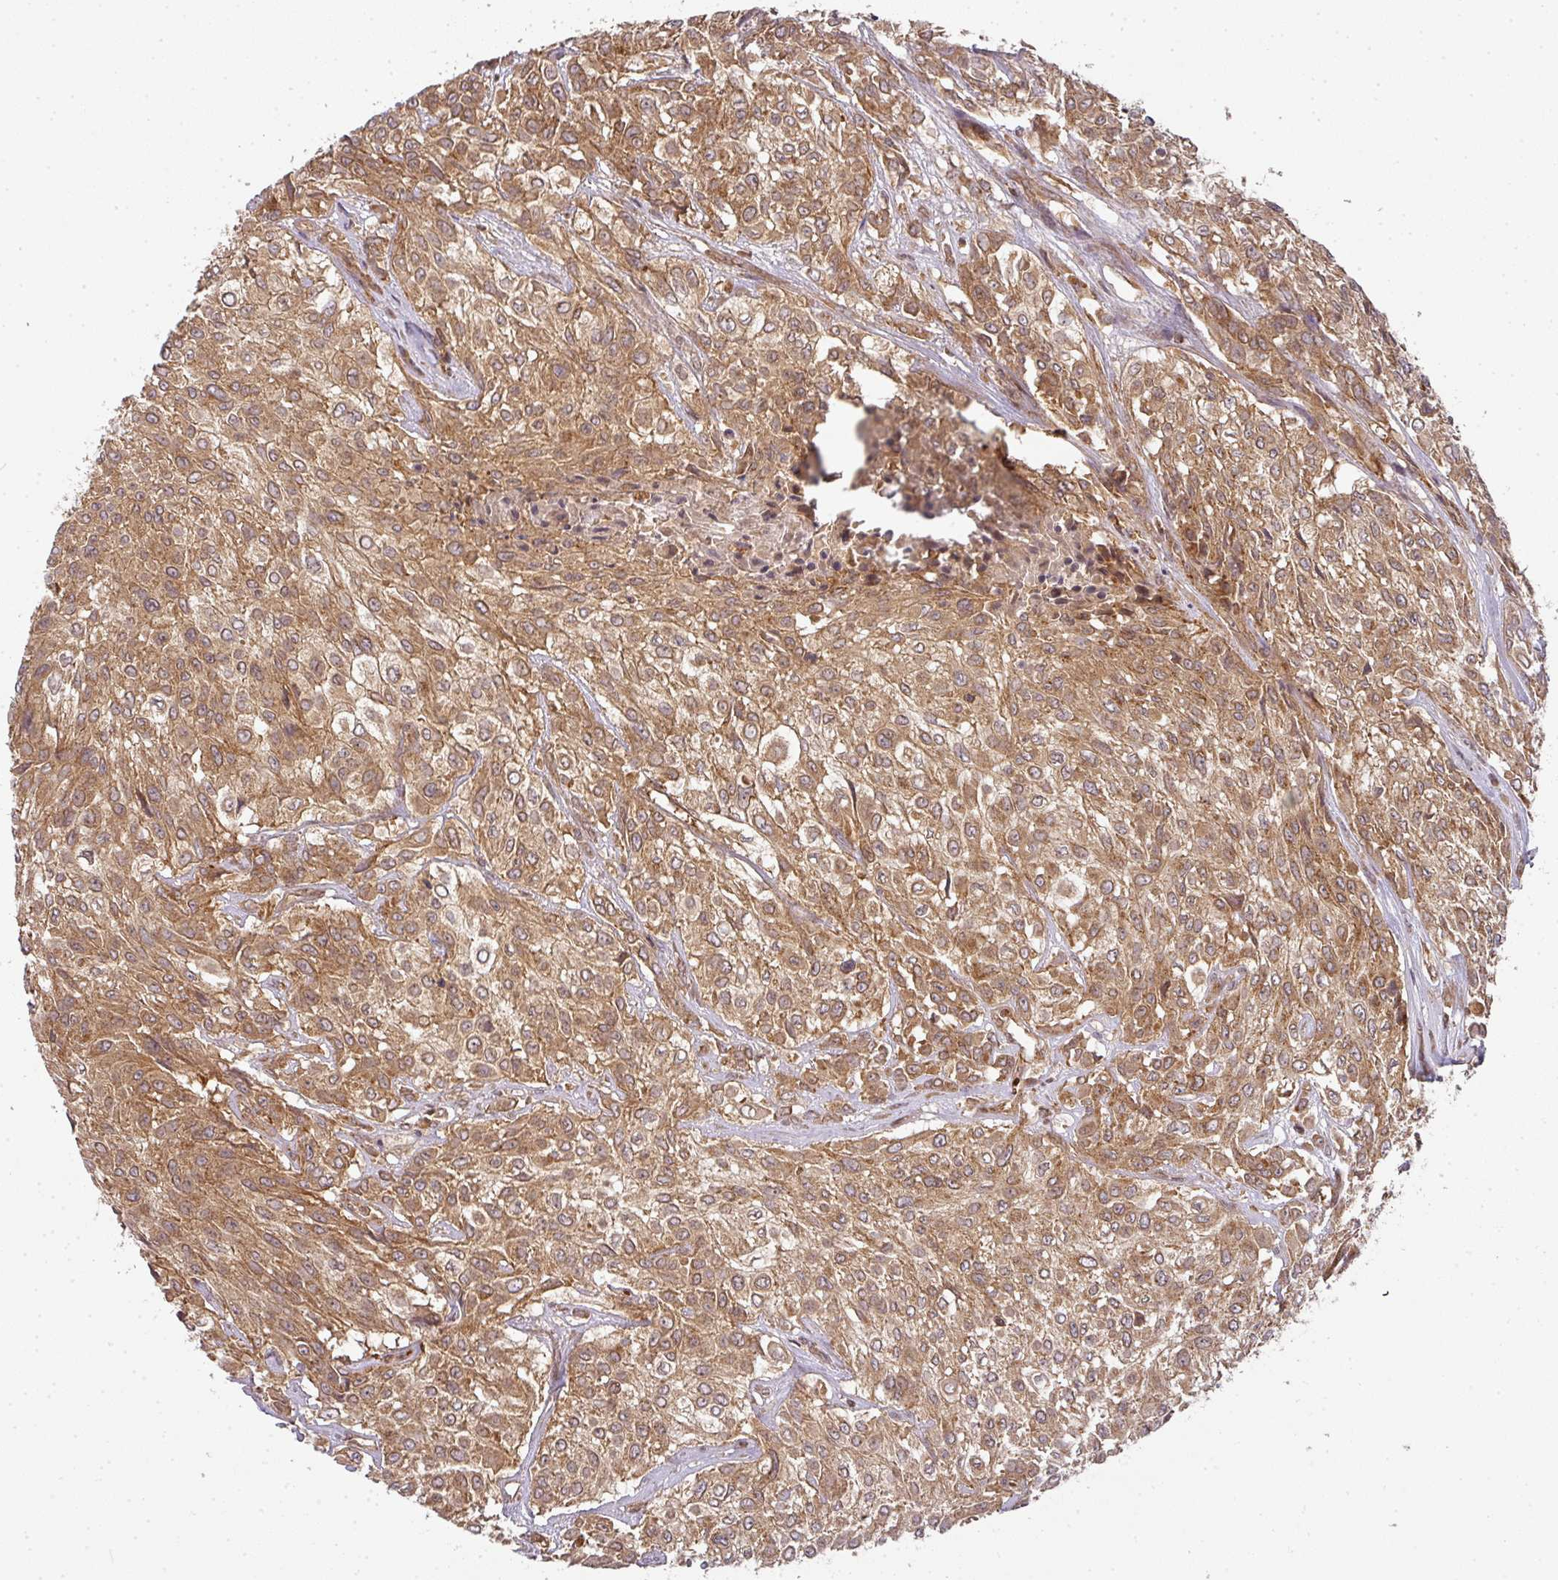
{"staining": {"intensity": "moderate", "quantity": ">75%", "location": "cytoplasmic/membranous"}, "tissue": "urothelial cancer", "cell_type": "Tumor cells", "image_type": "cancer", "snomed": [{"axis": "morphology", "description": "Urothelial carcinoma, High grade"}, {"axis": "topography", "description": "Urinary bladder"}], "caption": "Protein expression by immunohistochemistry (IHC) shows moderate cytoplasmic/membranous staining in approximately >75% of tumor cells in urothelial cancer.", "gene": "MALSU1", "patient": {"sex": "male", "age": 57}}